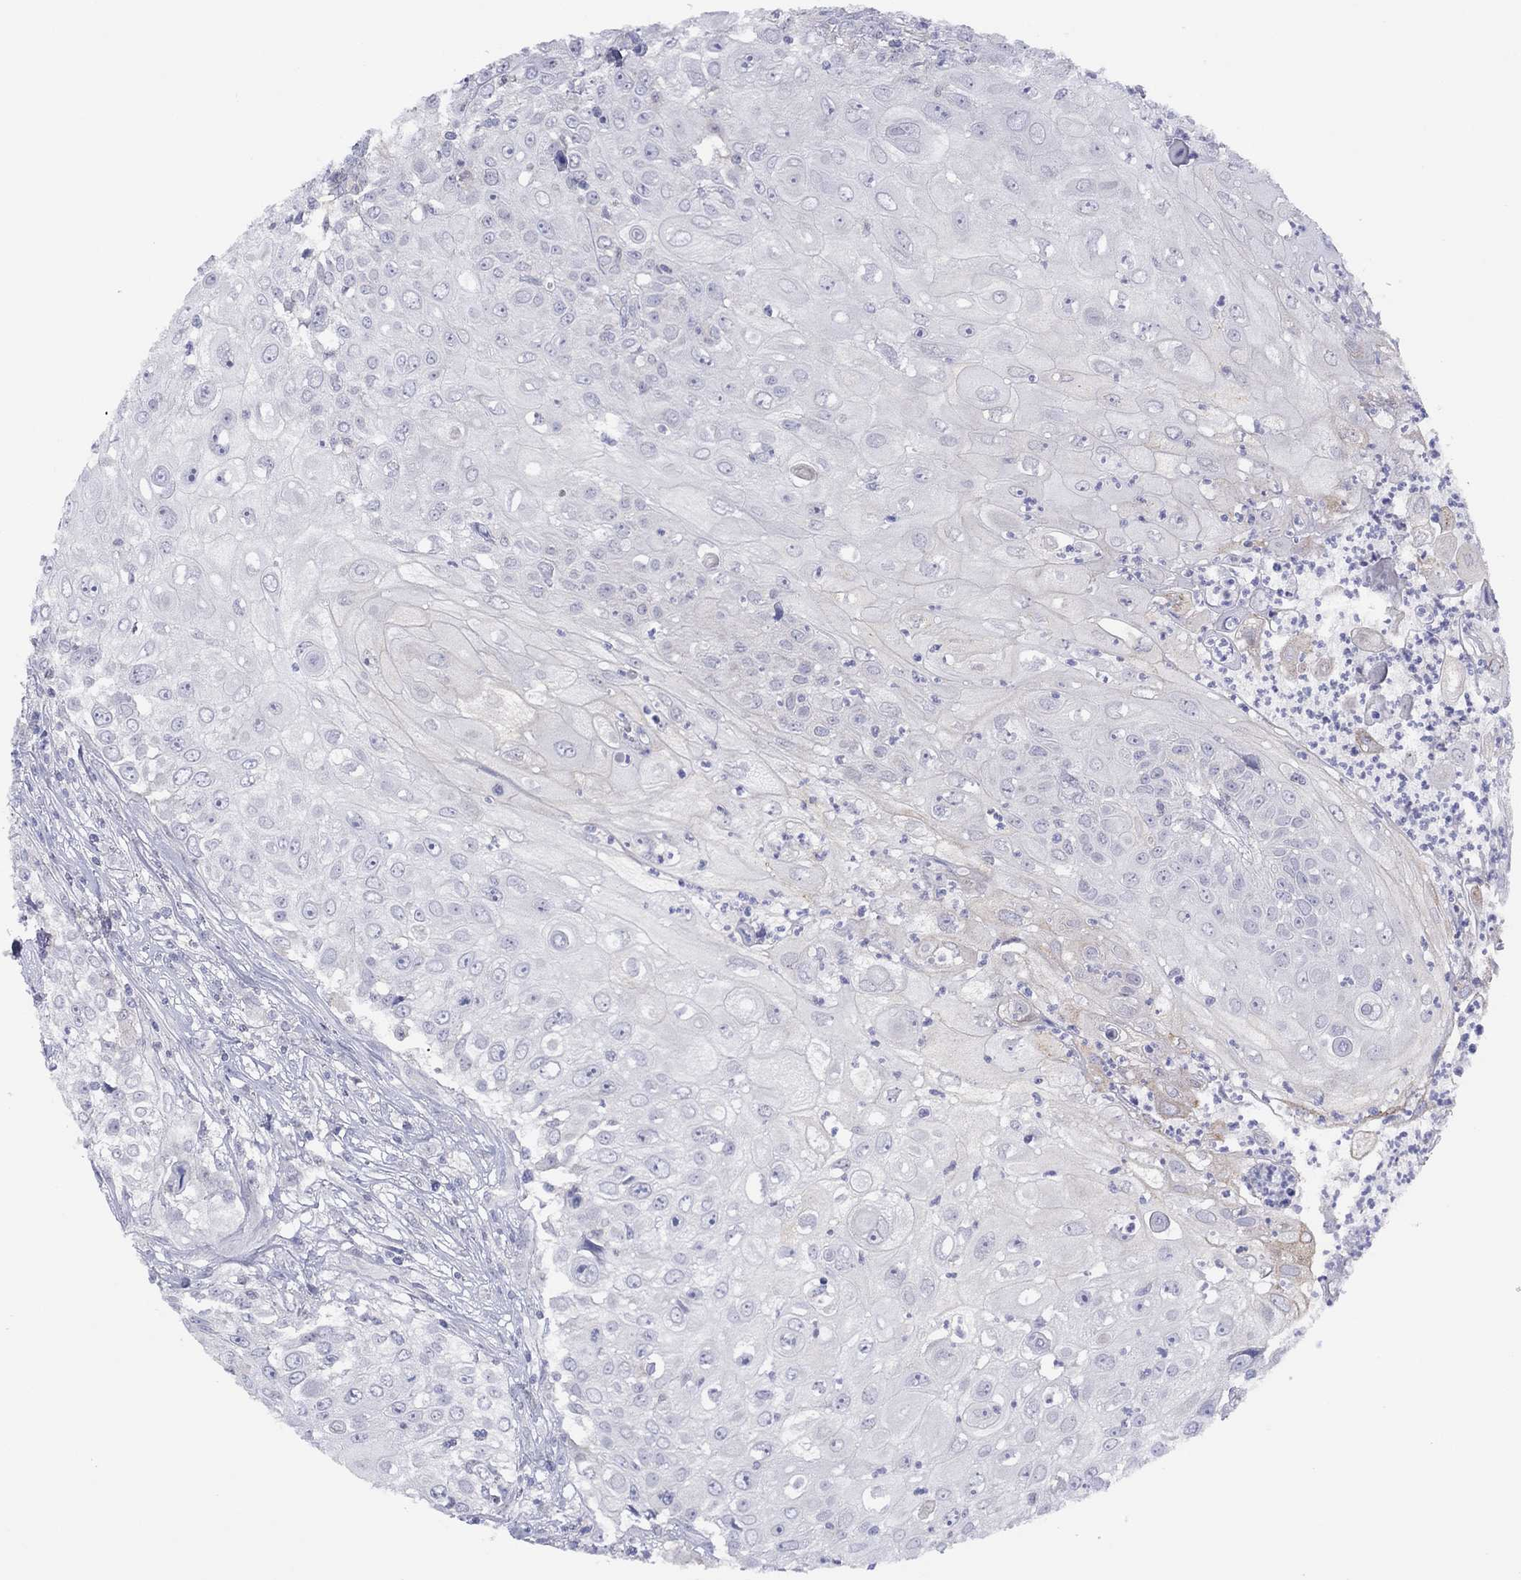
{"staining": {"intensity": "negative", "quantity": "none", "location": "none"}, "tissue": "urothelial cancer", "cell_type": "Tumor cells", "image_type": "cancer", "snomed": [{"axis": "morphology", "description": "Urothelial carcinoma, High grade"}, {"axis": "topography", "description": "Urinary bladder"}], "caption": "Protein analysis of urothelial carcinoma (high-grade) demonstrates no significant positivity in tumor cells.", "gene": "CYP2B6", "patient": {"sex": "female", "age": 79}}